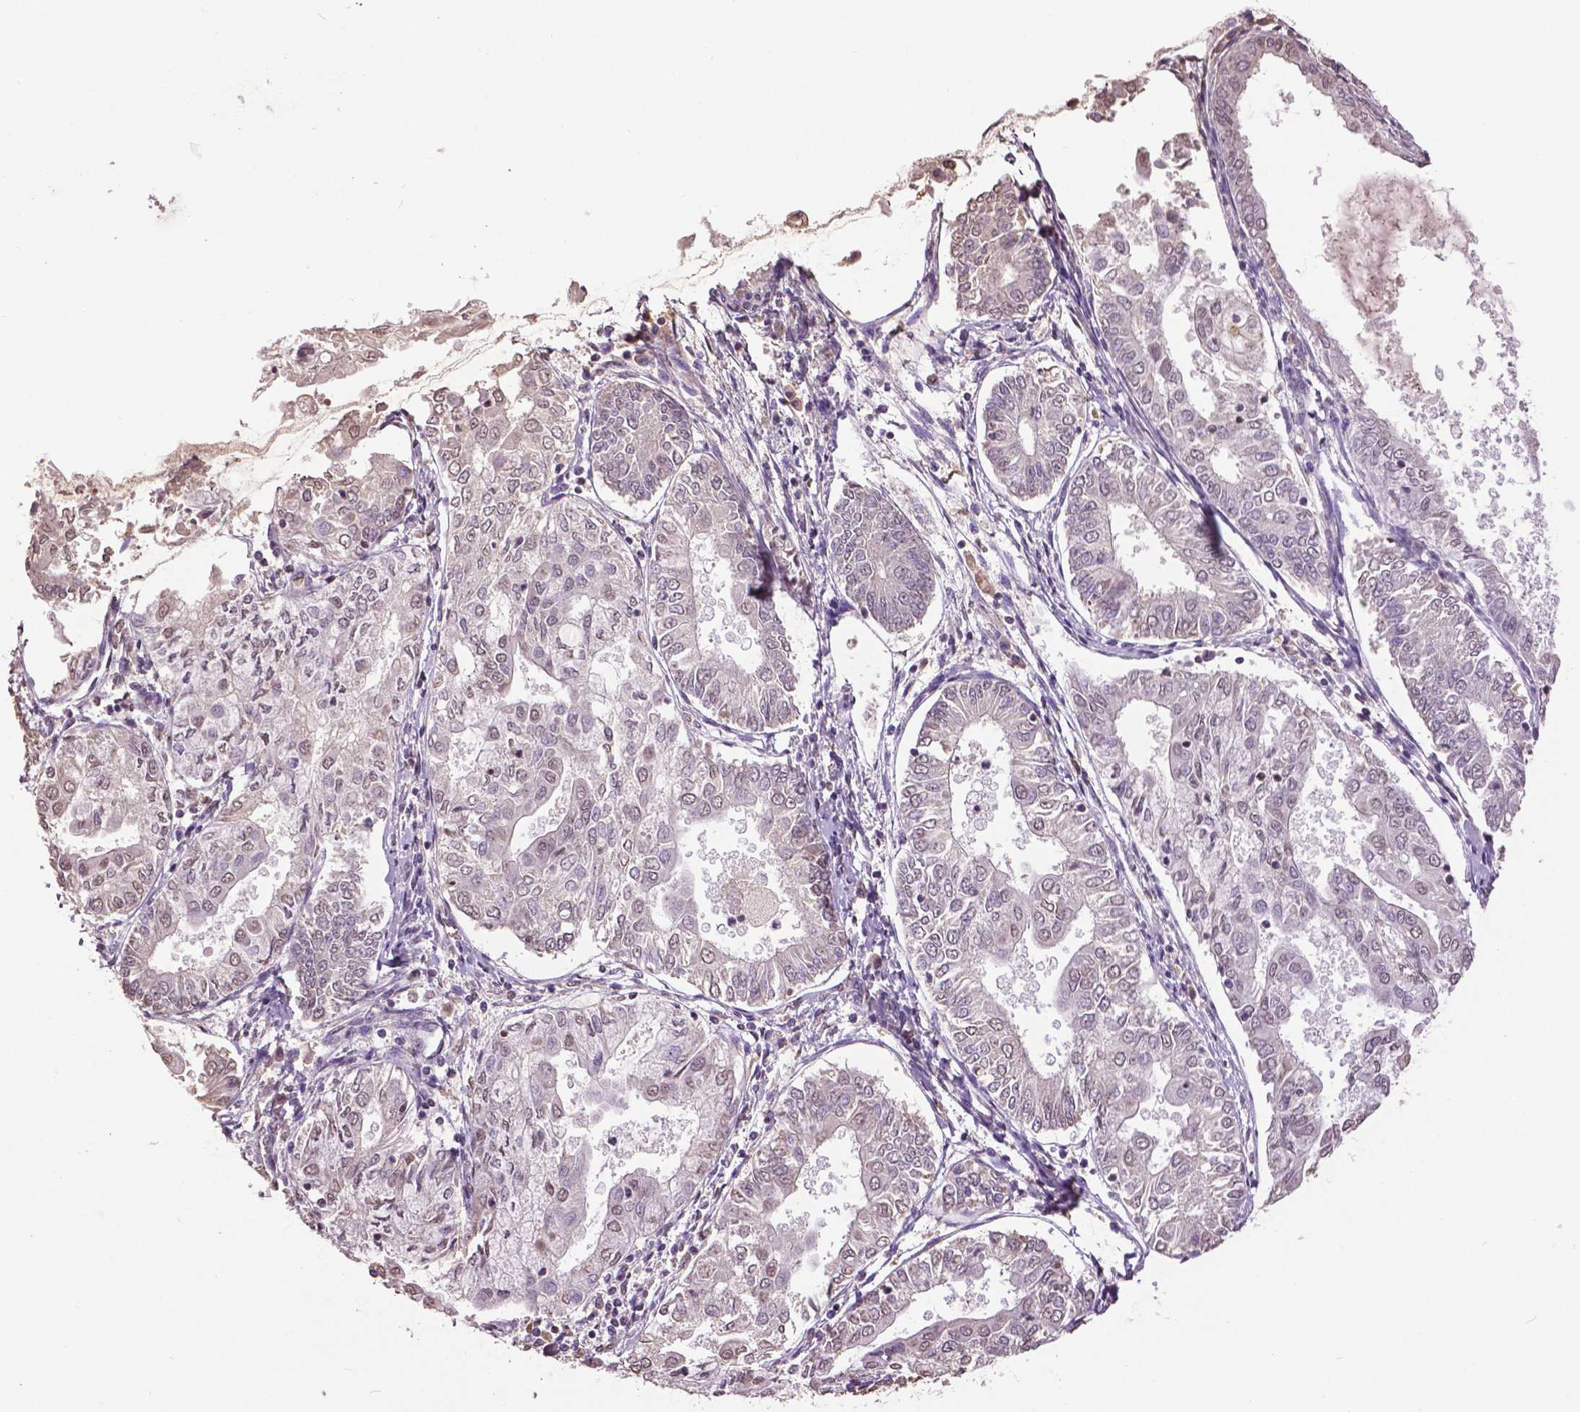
{"staining": {"intensity": "negative", "quantity": "none", "location": "none"}, "tissue": "endometrial cancer", "cell_type": "Tumor cells", "image_type": "cancer", "snomed": [{"axis": "morphology", "description": "Adenocarcinoma, NOS"}, {"axis": "topography", "description": "Endometrium"}], "caption": "The immunohistochemistry (IHC) image has no significant staining in tumor cells of endometrial adenocarcinoma tissue.", "gene": "RUNX3", "patient": {"sex": "female", "age": 68}}